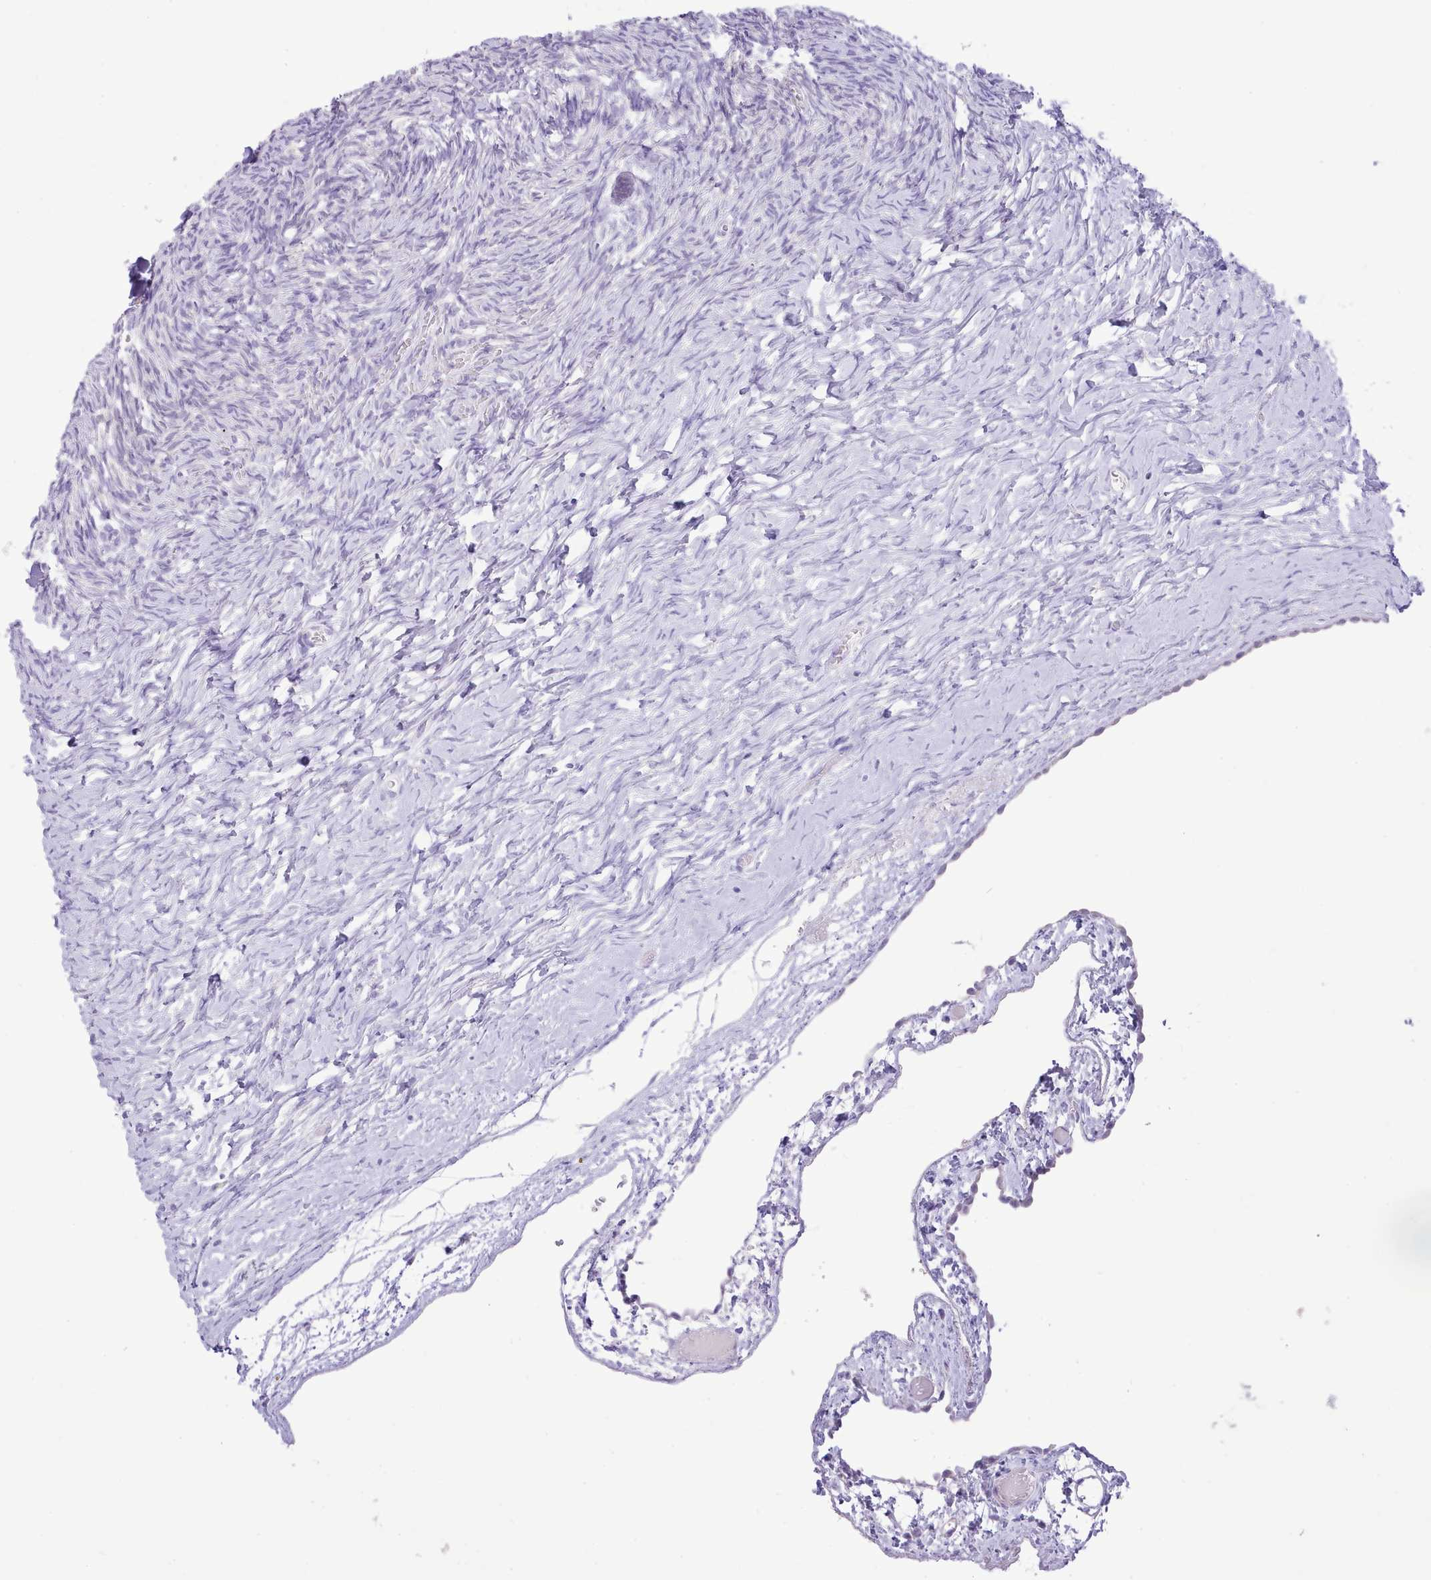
{"staining": {"intensity": "negative", "quantity": "none", "location": "none"}, "tissue": "ovary", "cell_type": "Ovarian stroma cells", "image_type": "normal", "snomed": [{"axis": "morphology", "description": "Normal tissue, NOS"}, {"axis": "topography", "description": "Ovary"}], "caption": "This micrograph is of normal ovary stained with immunohistochemistry (IHC) to label a protein in brown with the nuclei are counter-stained blue. There is no positivity in ovarian stroma cells. The staining is performed using DAB (3,3'-diaminobenzidine) brown chromogen with nuclei counter-stained in using hematoxylin.", "gene": "MDFI", "patient": {"sex": "female", "age": 39}}